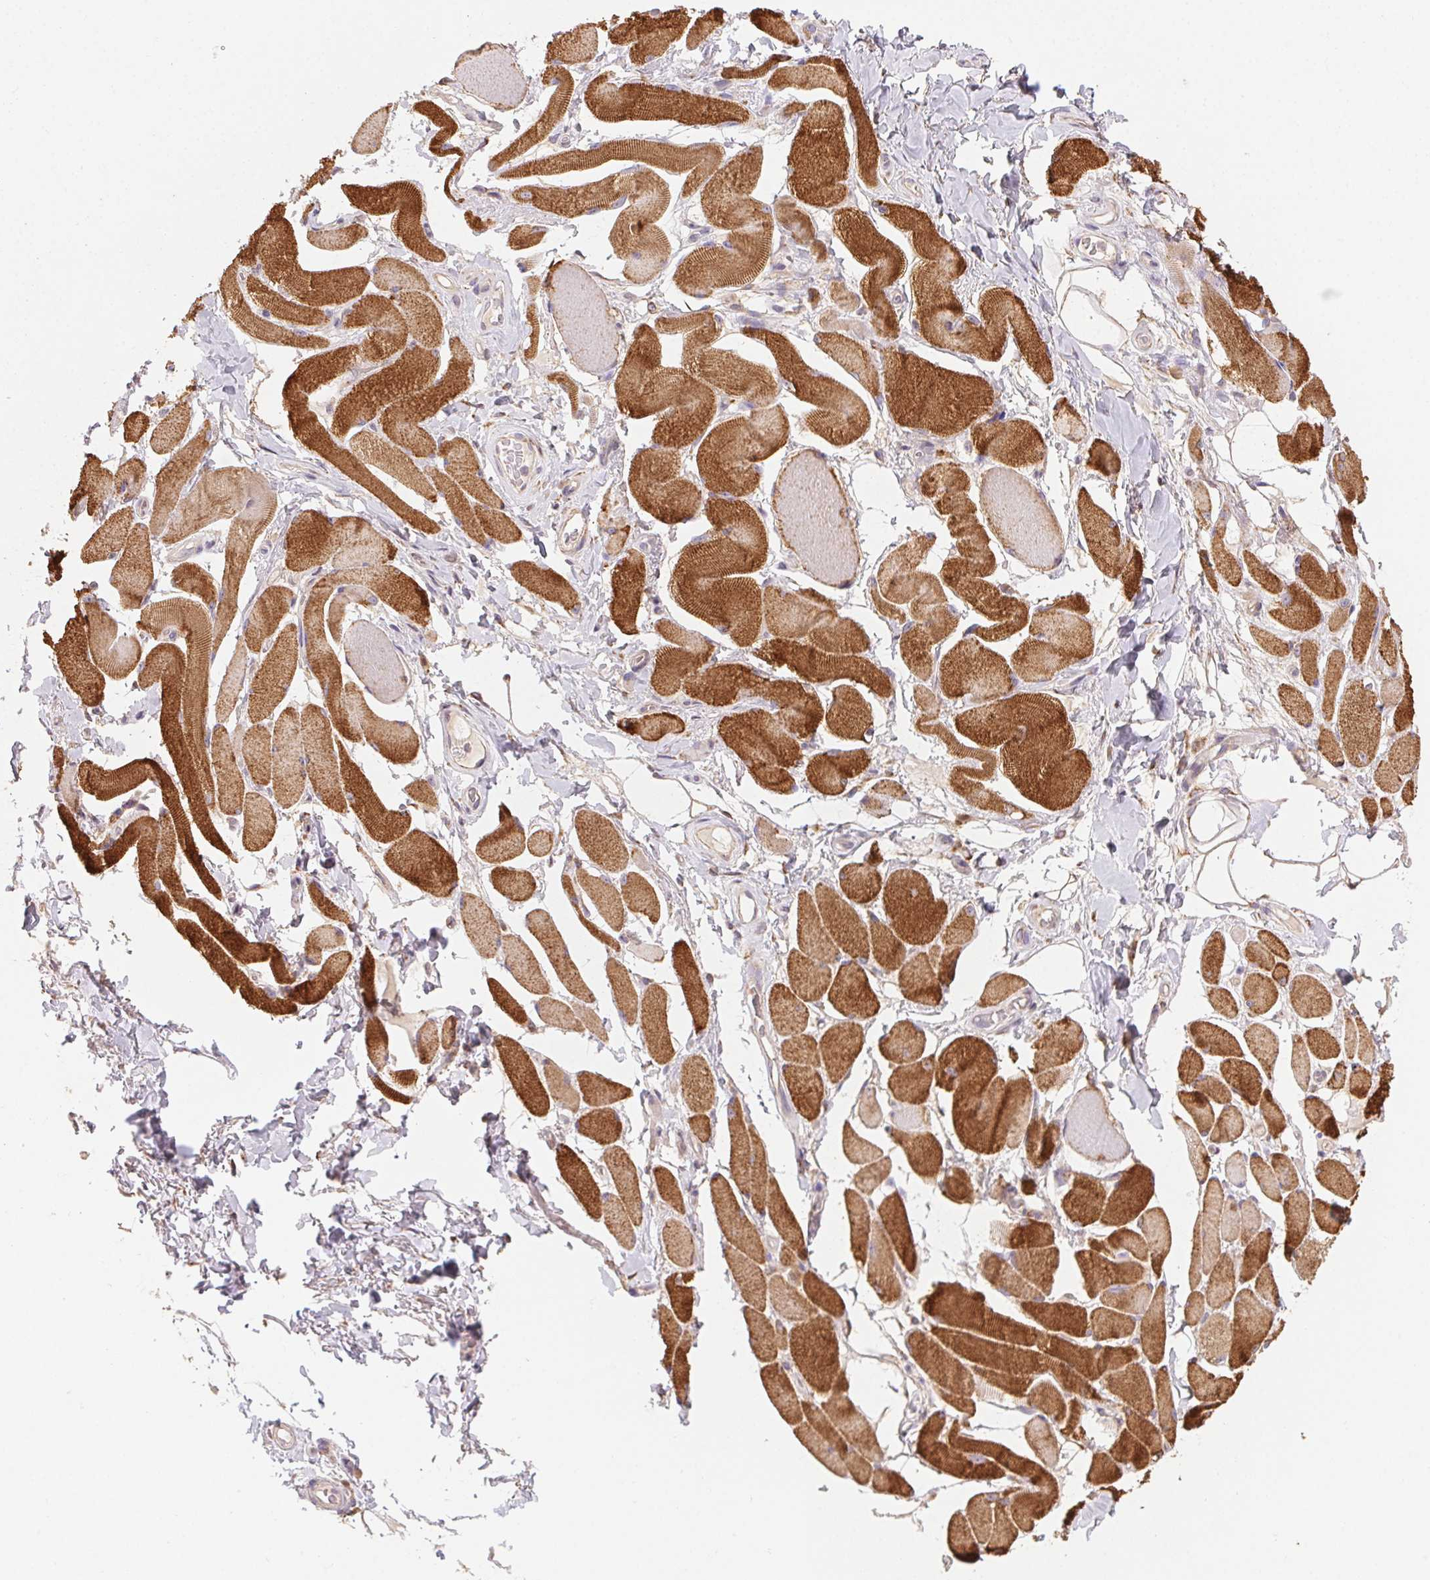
{"staining": {"intensity": "strong", "quantity": ">75%", "location": "cytoplasmic/membranous"}, "tissue": "skeletal muscle", "cell_type": "Myocytes", "image_type": "normal", "snomed": [{"axis": "morphology", "description": "Normal tissue, NOS"}, {"axis": "topography", "description": "Skeletal muscle"}, {"axis": "topography", "description": "Anal"}, {"axis": "topography", "description": "Peripheral nerve tissue"}], "caption": "Brown immunohistochemical staining in benign skeletal muscle demonstrates strong cytoplasmic/membranous positivity in about >75% of myocytes. The staining was performed using DAB (3,3'-diaminobenzidine) to visualize the protein expression in brown, while the nuclei were stained in blue with hematoxylin (Magnification: 20x).", "gene": "FNBP1L", "patient": {"sex": "male", "age": 53}}